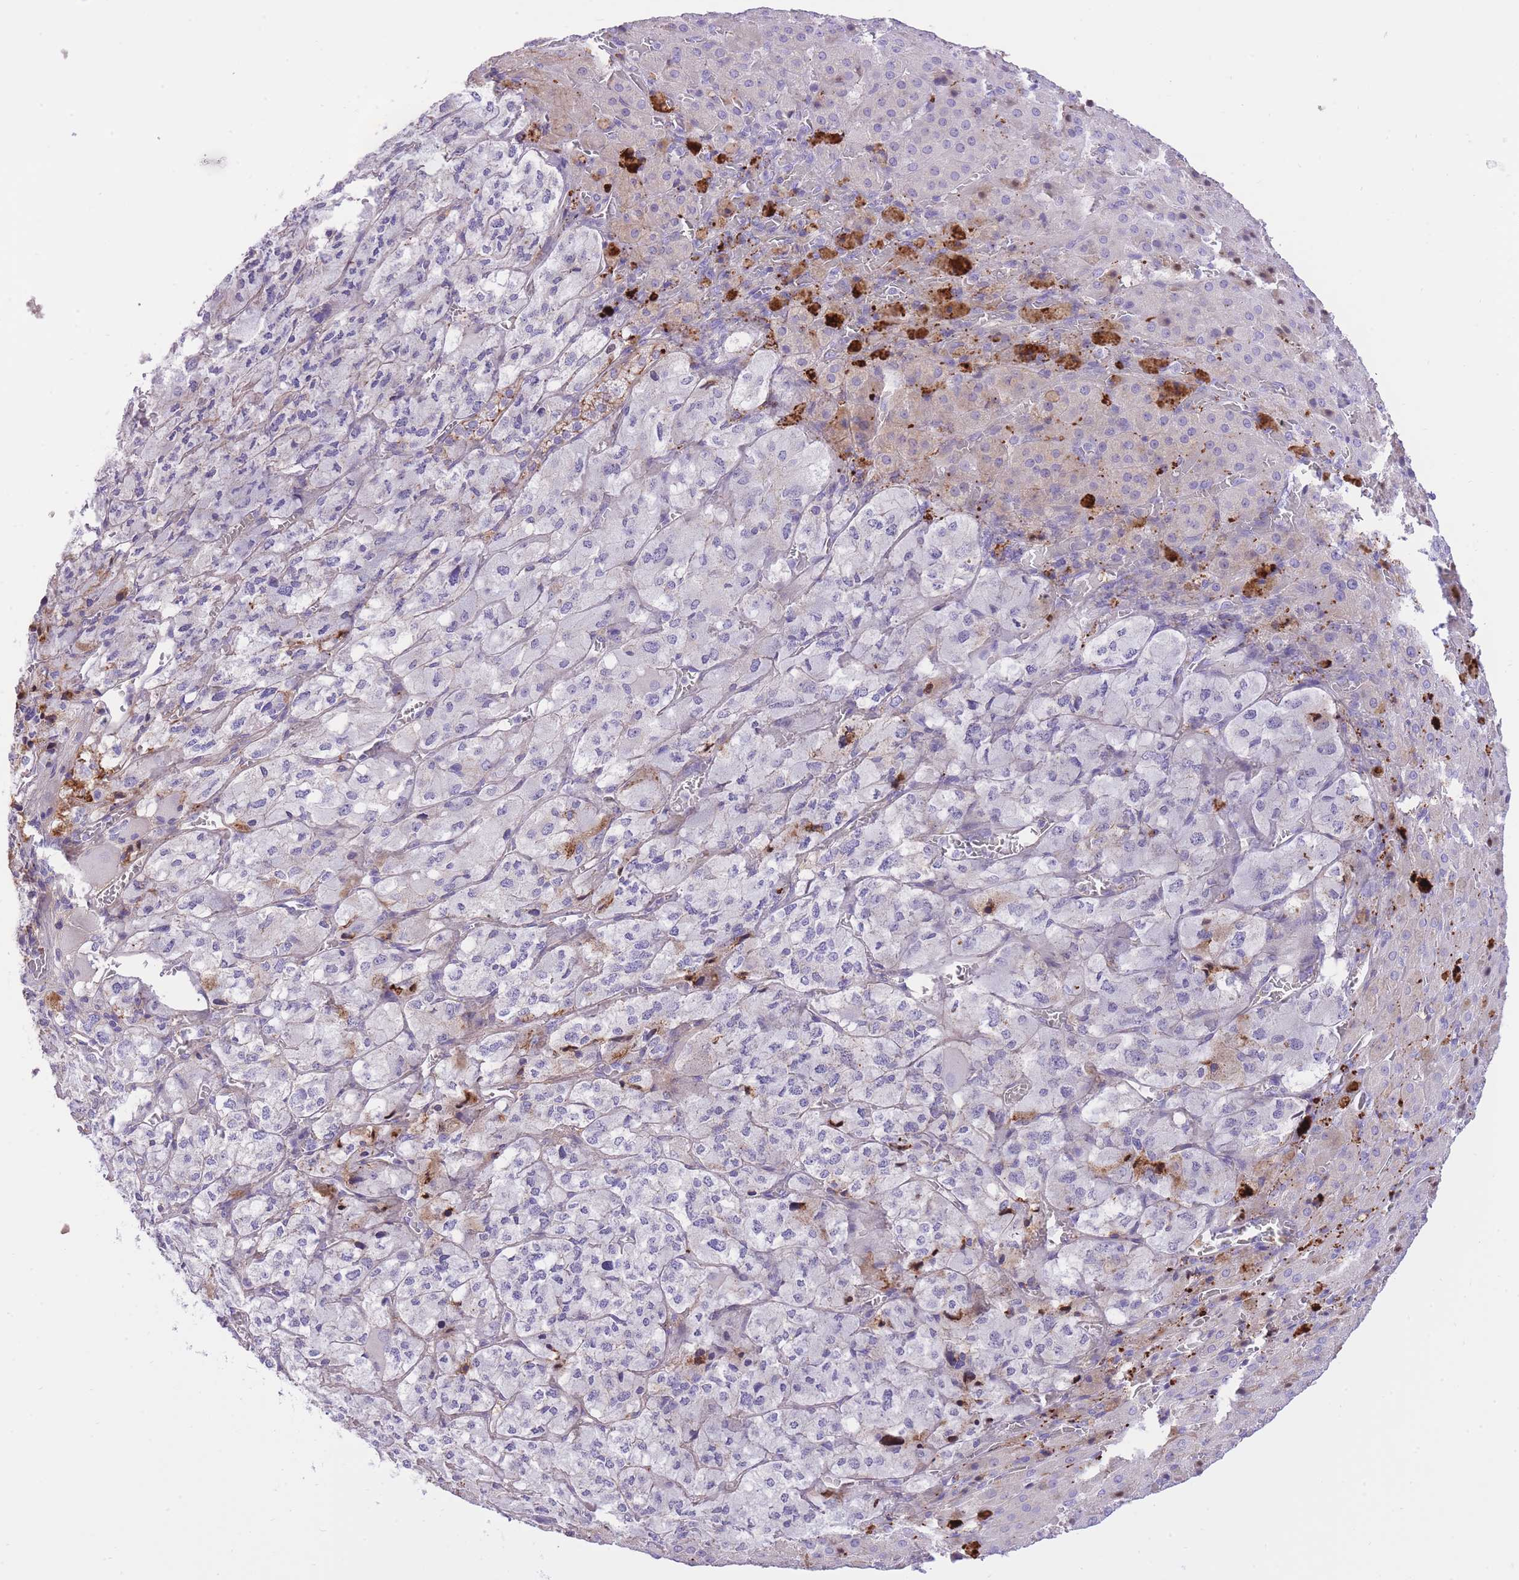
{"staining": {"intensity": "strong", "quantity": "<25%", "location": "cytoplasmic/membranous"}, "tissue": "adrenal gland", "cell_type": "Glandular cells", "image_type": "normal", "snomed": [{"axis": "morphology", "description": "Normal tissue, NOS"}, {"axis": "topography", "description": "Adrenal gland"}], "caption": "An immunohistochemistry micrograph of unremarkable tissue is shown. Protein staining in brown labels strong cytoplasmic/membranous positivity in adrenal gland within glandular cells. The protein is stained brown, and the nuclei are stained in blue (DAB (3,3'-diaminobenzidine) IHC with brightfield microscopy, high magnification).", "gene": "HRG", "patient": {"sex": "female", "age": 41}}